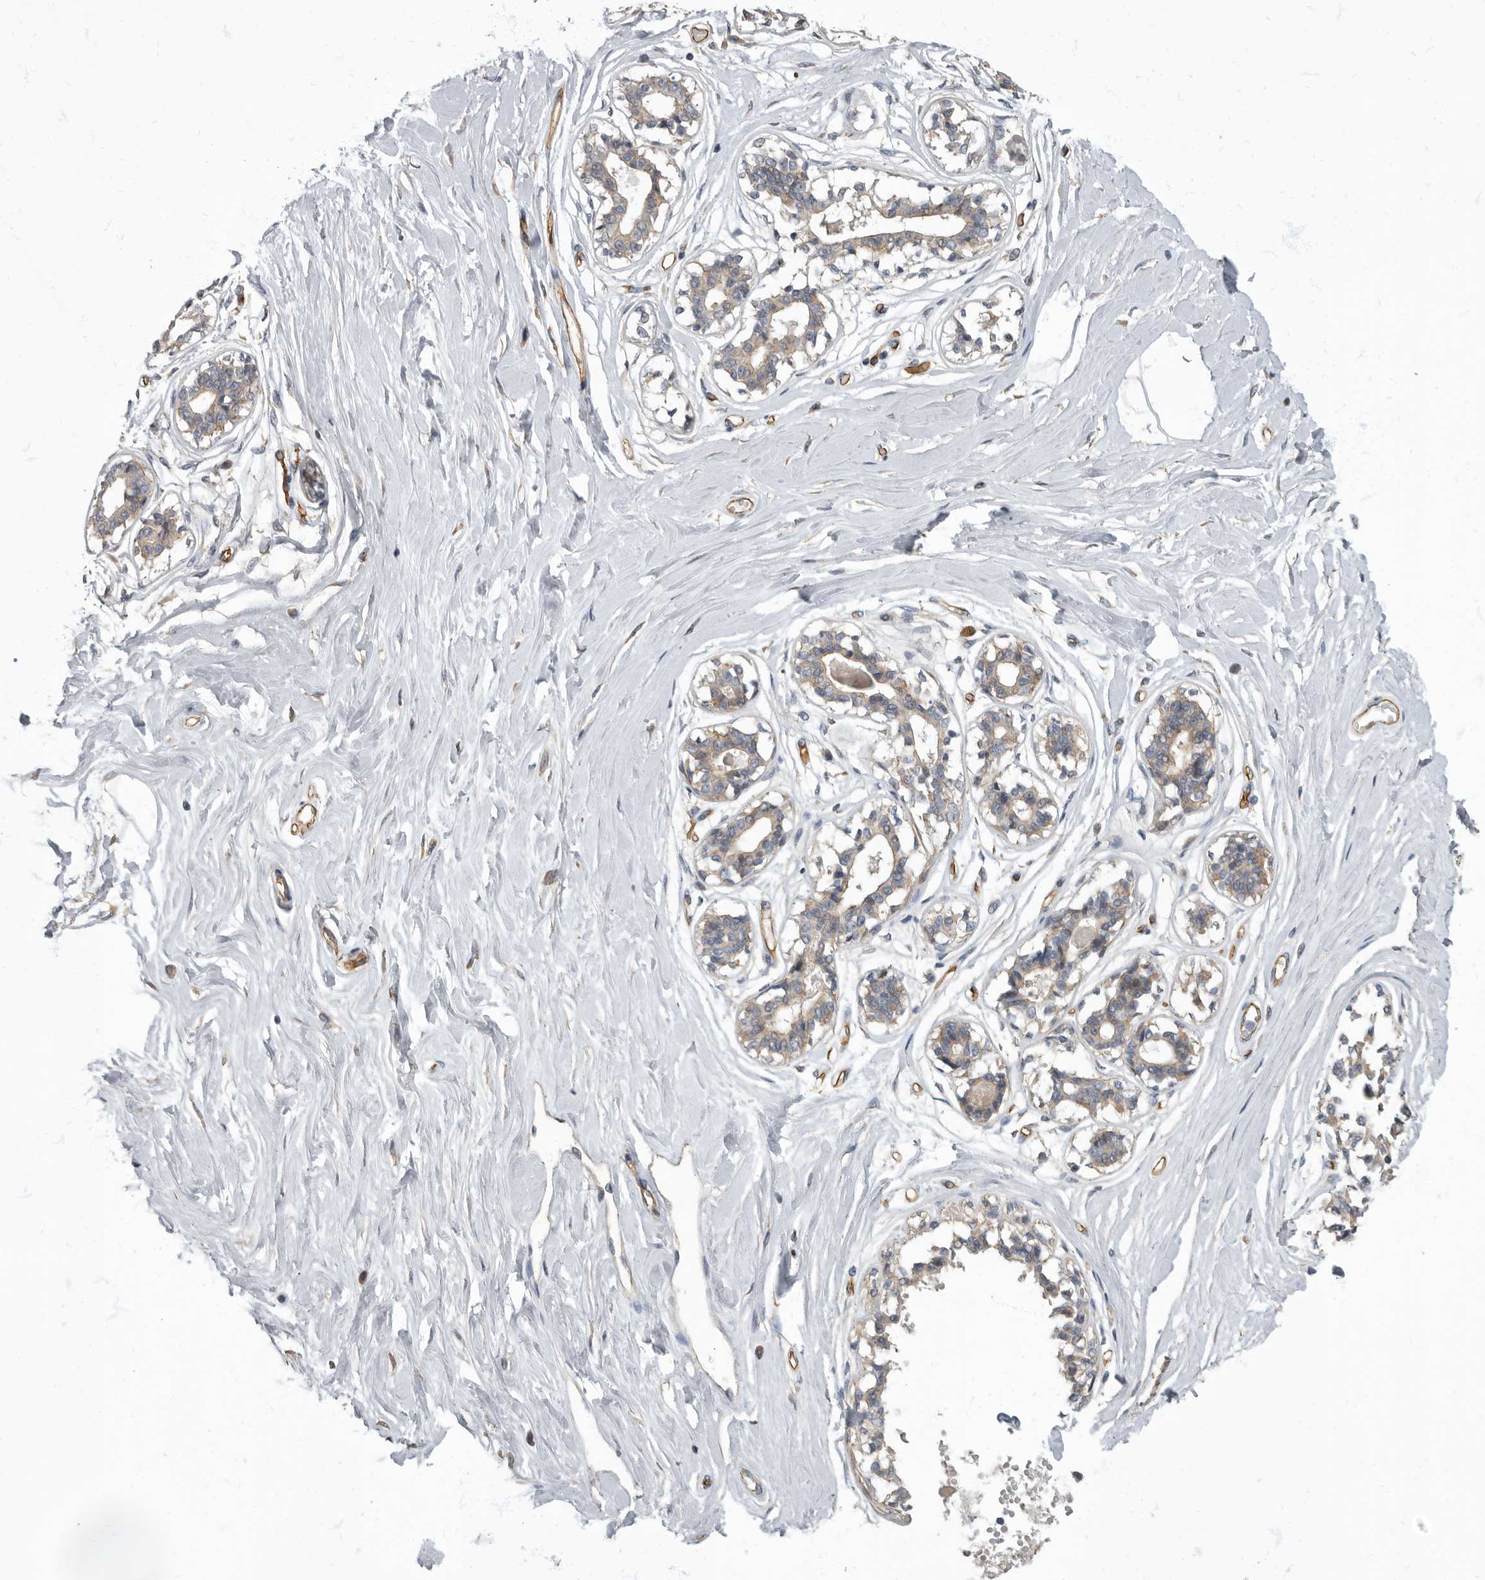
{"staining": {"intensity": "negative", "quantity": "none", "location": "none"}, "tissue": "breast", "cell_type": "Adipocytes", "image_type": "normal", "snomed": [{"axis": "morphology", "description": "Normal tissue, NOS"}, {"axis": "topography", "description": "Breast"}], "caption": "This is an immunohistochemistry (IHC) photomicrograph of normal human breast. There is no staining in adipocytes.", "gene": "PDK1", "patient": {"sex": "female", "age": 45}}